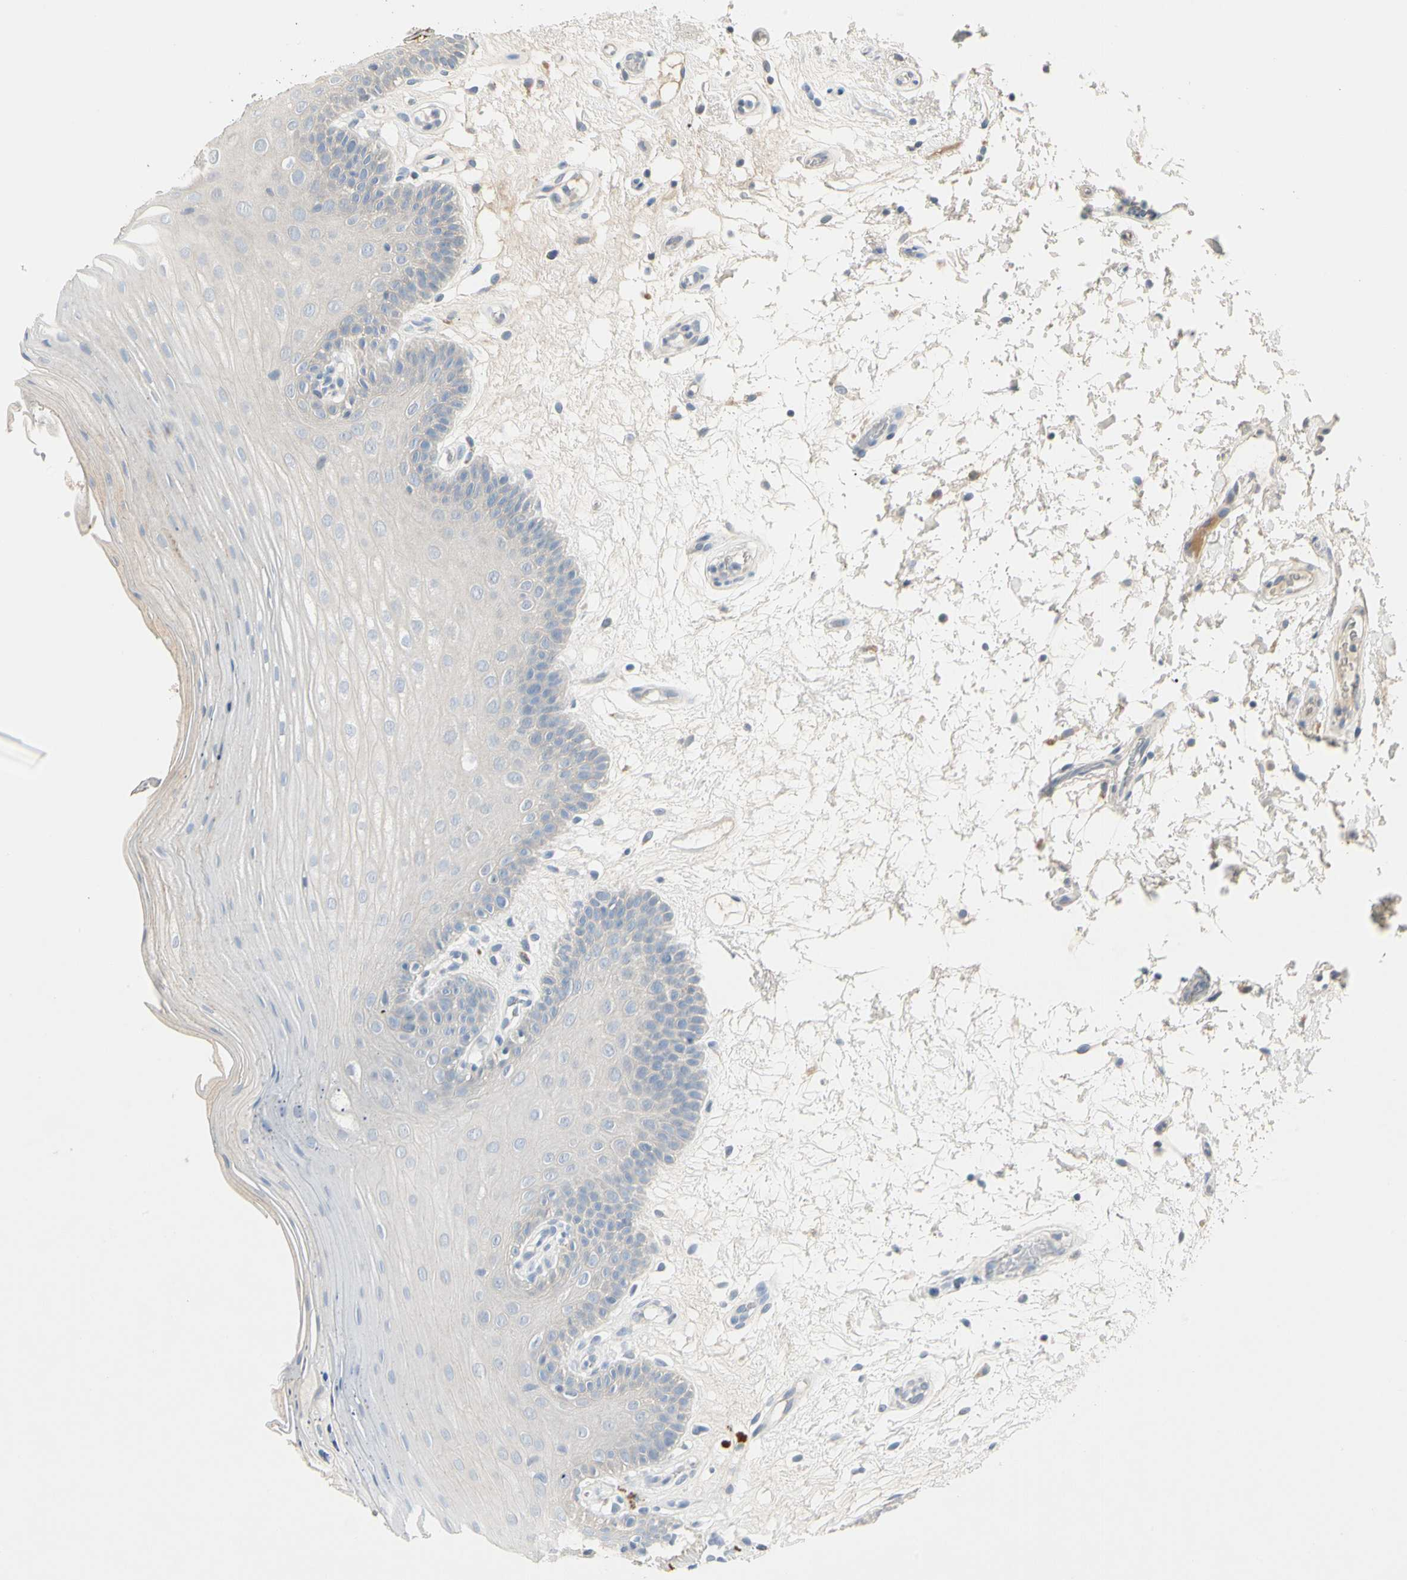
{"staining": {"intensity": "negative", "quantity": "none", "location": "none"}, "tissue": "oral mucosa", "cell_type": "Squamous epithelial cells", "image_type": "normal", "snomed": [{"axis": "morphology", "description": "Normal tissue, NOS"}, {"axis": "morphology", "description": "Squamous cell carcinoma, NOS"}, {"axis": "topography", "description": "Skeletal muscle"}, {"axis": "topography", "description": "Oral tissue"}, {"axis": "topography", "description": "Head-Neck"}], "caption": "Histopathology image shows no significant protein positivity in squamous epithelial cells of unremarkable oral mucosa. (DAB immunohistochemistry (IHC) with hematoxylin counter stain).", "gene": "PRSS21", "patient": {"sex": "male", "age": 71}}